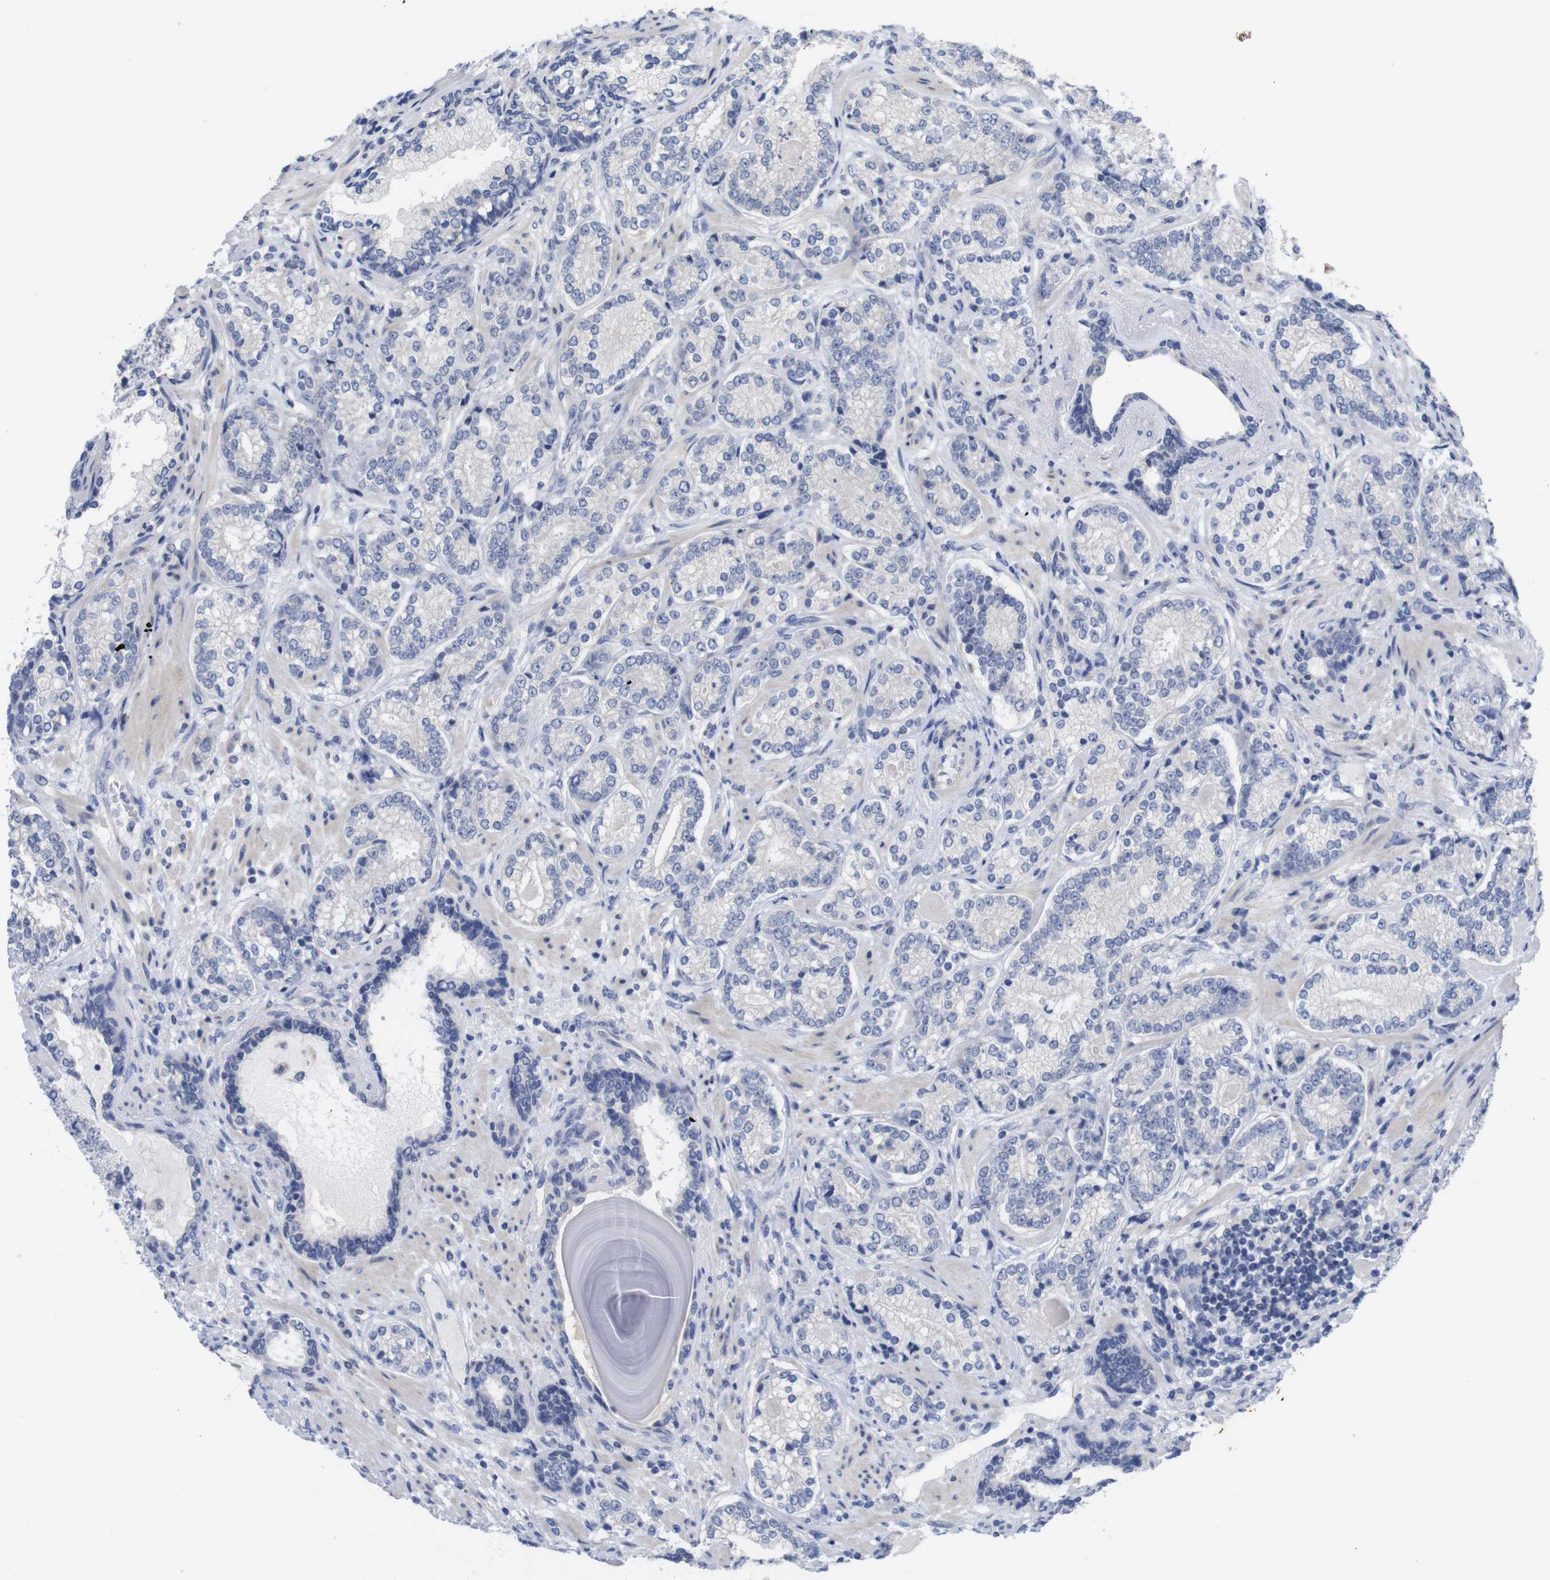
{"staining": {"intensity": "negative", "quantity": "none", "location": "none"}, "tissue": "prostate cancer", "cell_type": "Tumor cells", "image_type": "cancer", "snomed": [{"axis": "morphology", "description": "Adenocarcinoma, High grade"}, {"axis": "topography", "description": "Prostate"}], "caption": "The micrograph exhibits no significant positivity in tumor cells of prostate high-grade adenocarcinoma. (Stains: DAB (3,3'-diaminobenzidine) immunohistochemistry with hematoxylin counter stain, Microscopy: brightfield microscopy at high magnification).", "gene": "TNNI3", "patient": {"sex": "male", "age": 61}}